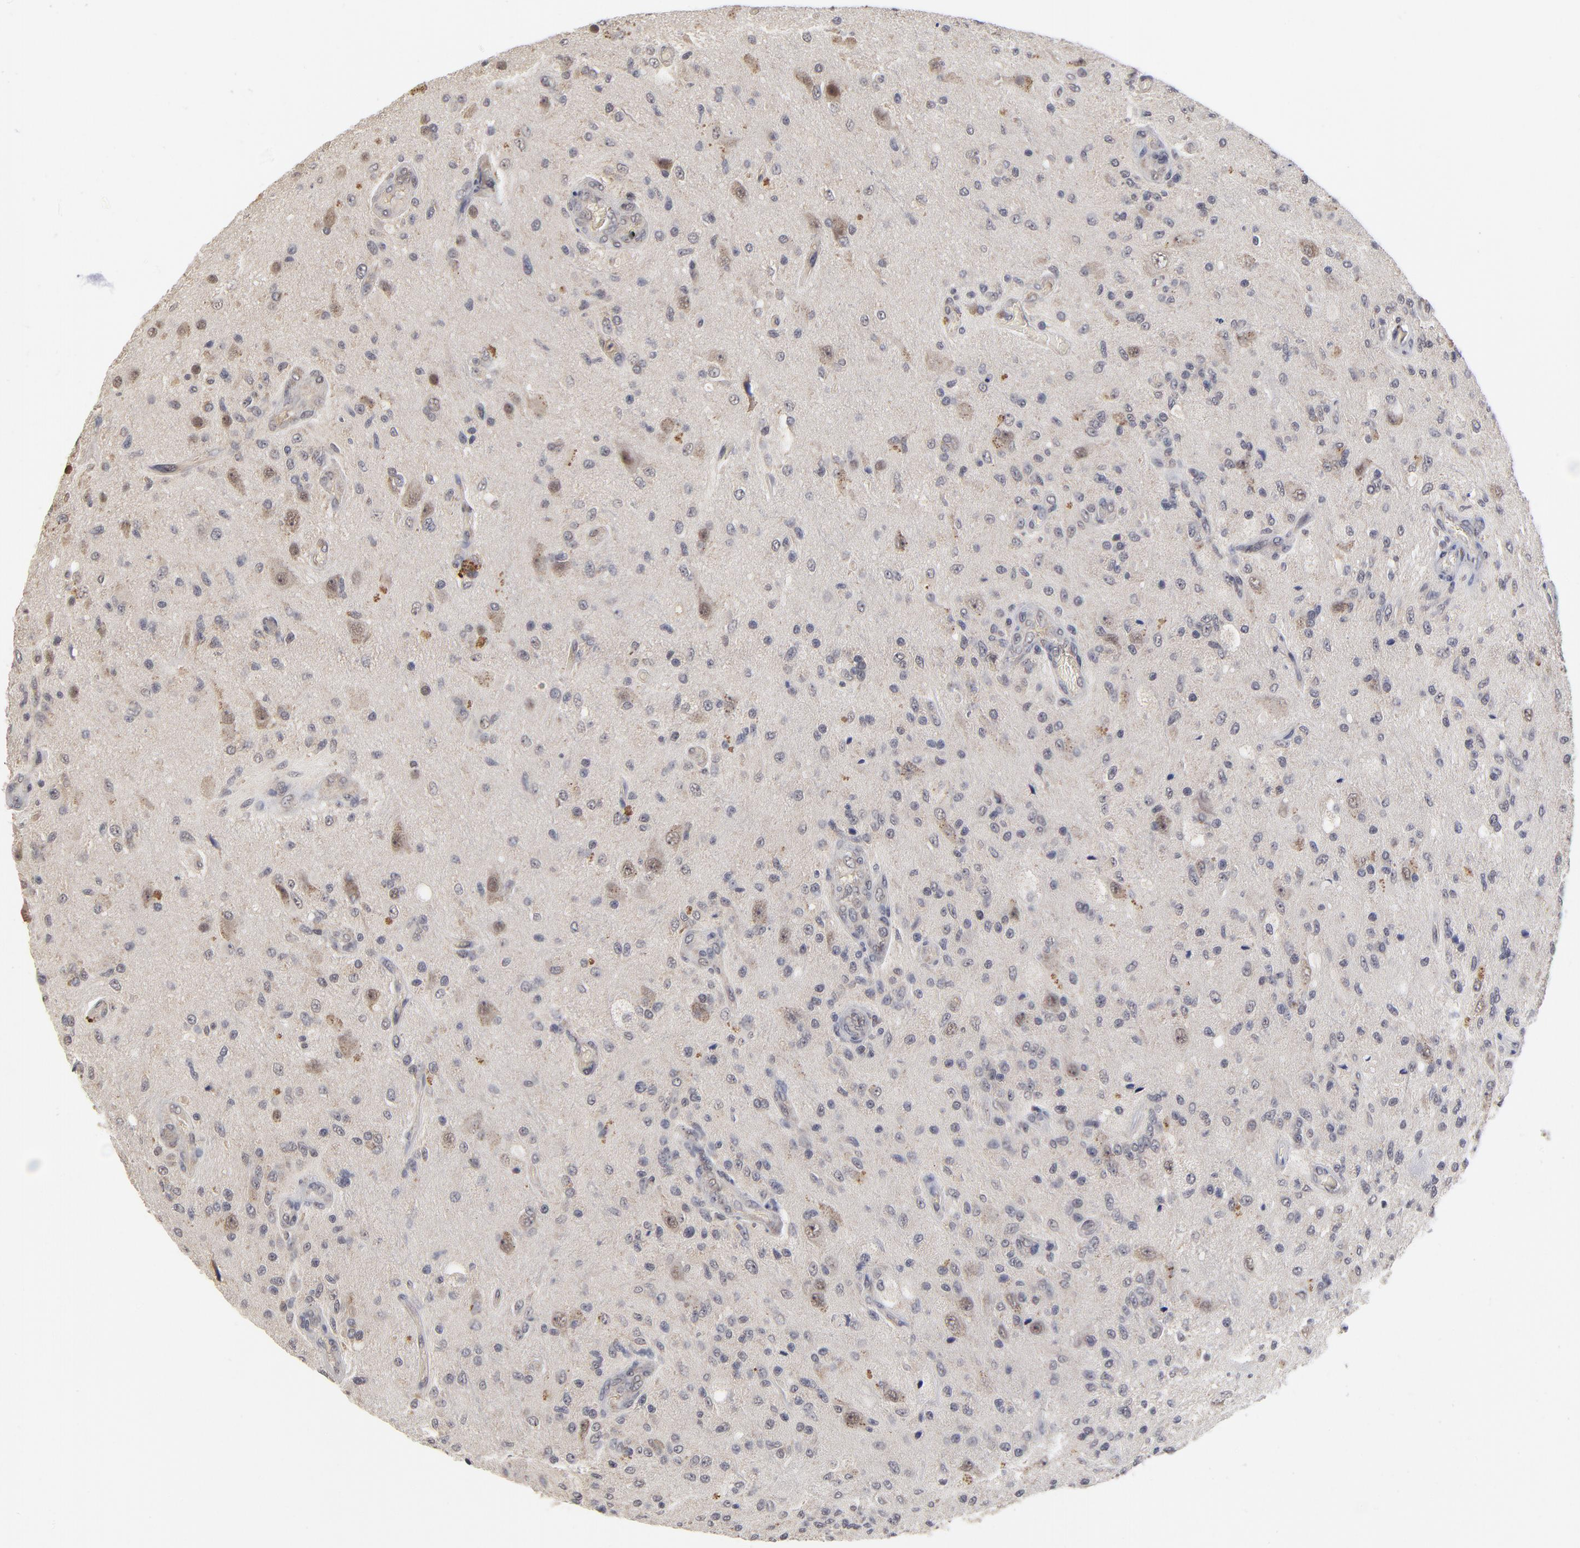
{"staining": {"intensity": "weak", "quantity": "<25%", "location": "cytoplasmic/membranous,nuclear"}, "tissue": "glioma", "cell_type": "Tumor cells", "image_type": "cancer", "snomed": [{"axis": "morphology", "description": "Normal tissue, NOS"}, {"axis": "morphology", "description": "Glioma, malignant, High grade"}, {"axis": "topography", "description": "Cerebral cortex"}], "caption": "The micrograph exhibits no staining of tumor cells in malignant high-grade glioma. (DAB (3,3'-diaminobenzidine) immunohistochemistry with hematoxylin counter stain).", "gene": "WSB1", "patient": {"sex": "male", "age": 77}}